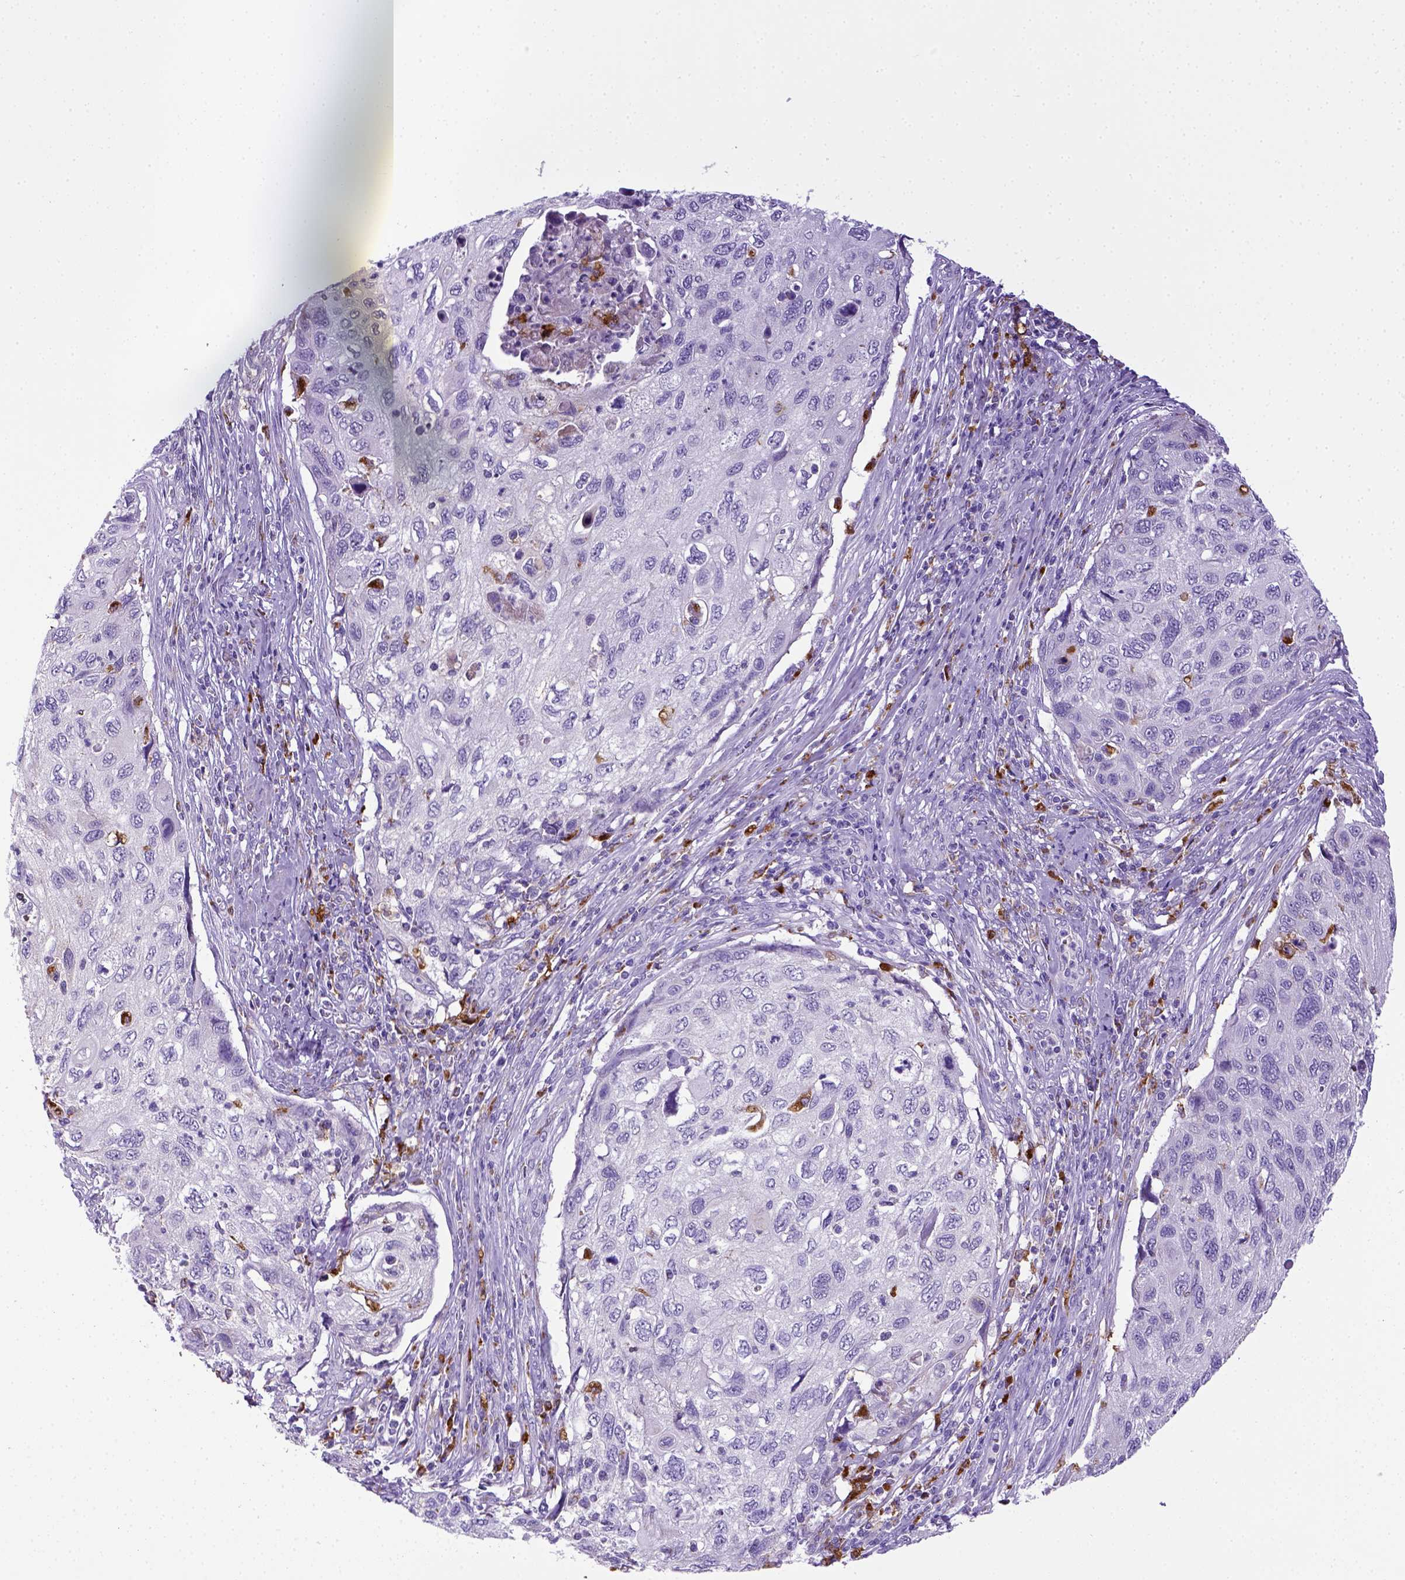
{"staining": {"intensity": "negative", "quantity": "none", "location": "none"}, "tissue": "cervical cancer", "cell_type": "Tumor cells", "image_type": "cancer", "snomed": [{"axis": "morphology", "description": "Squamous cell carcinoma, NOS"}, {"axis": "topography", "description": "Cervix"}], "caption": "Cervical cancer (squamous cell carcinoma) was stained to show a protein in brown. There is no significant staining in tumor cells. (DAB immunohistochemistry (IHC), high magnification).", "gene": "CD68", "patient": {"sex": "female", "age": 70}}